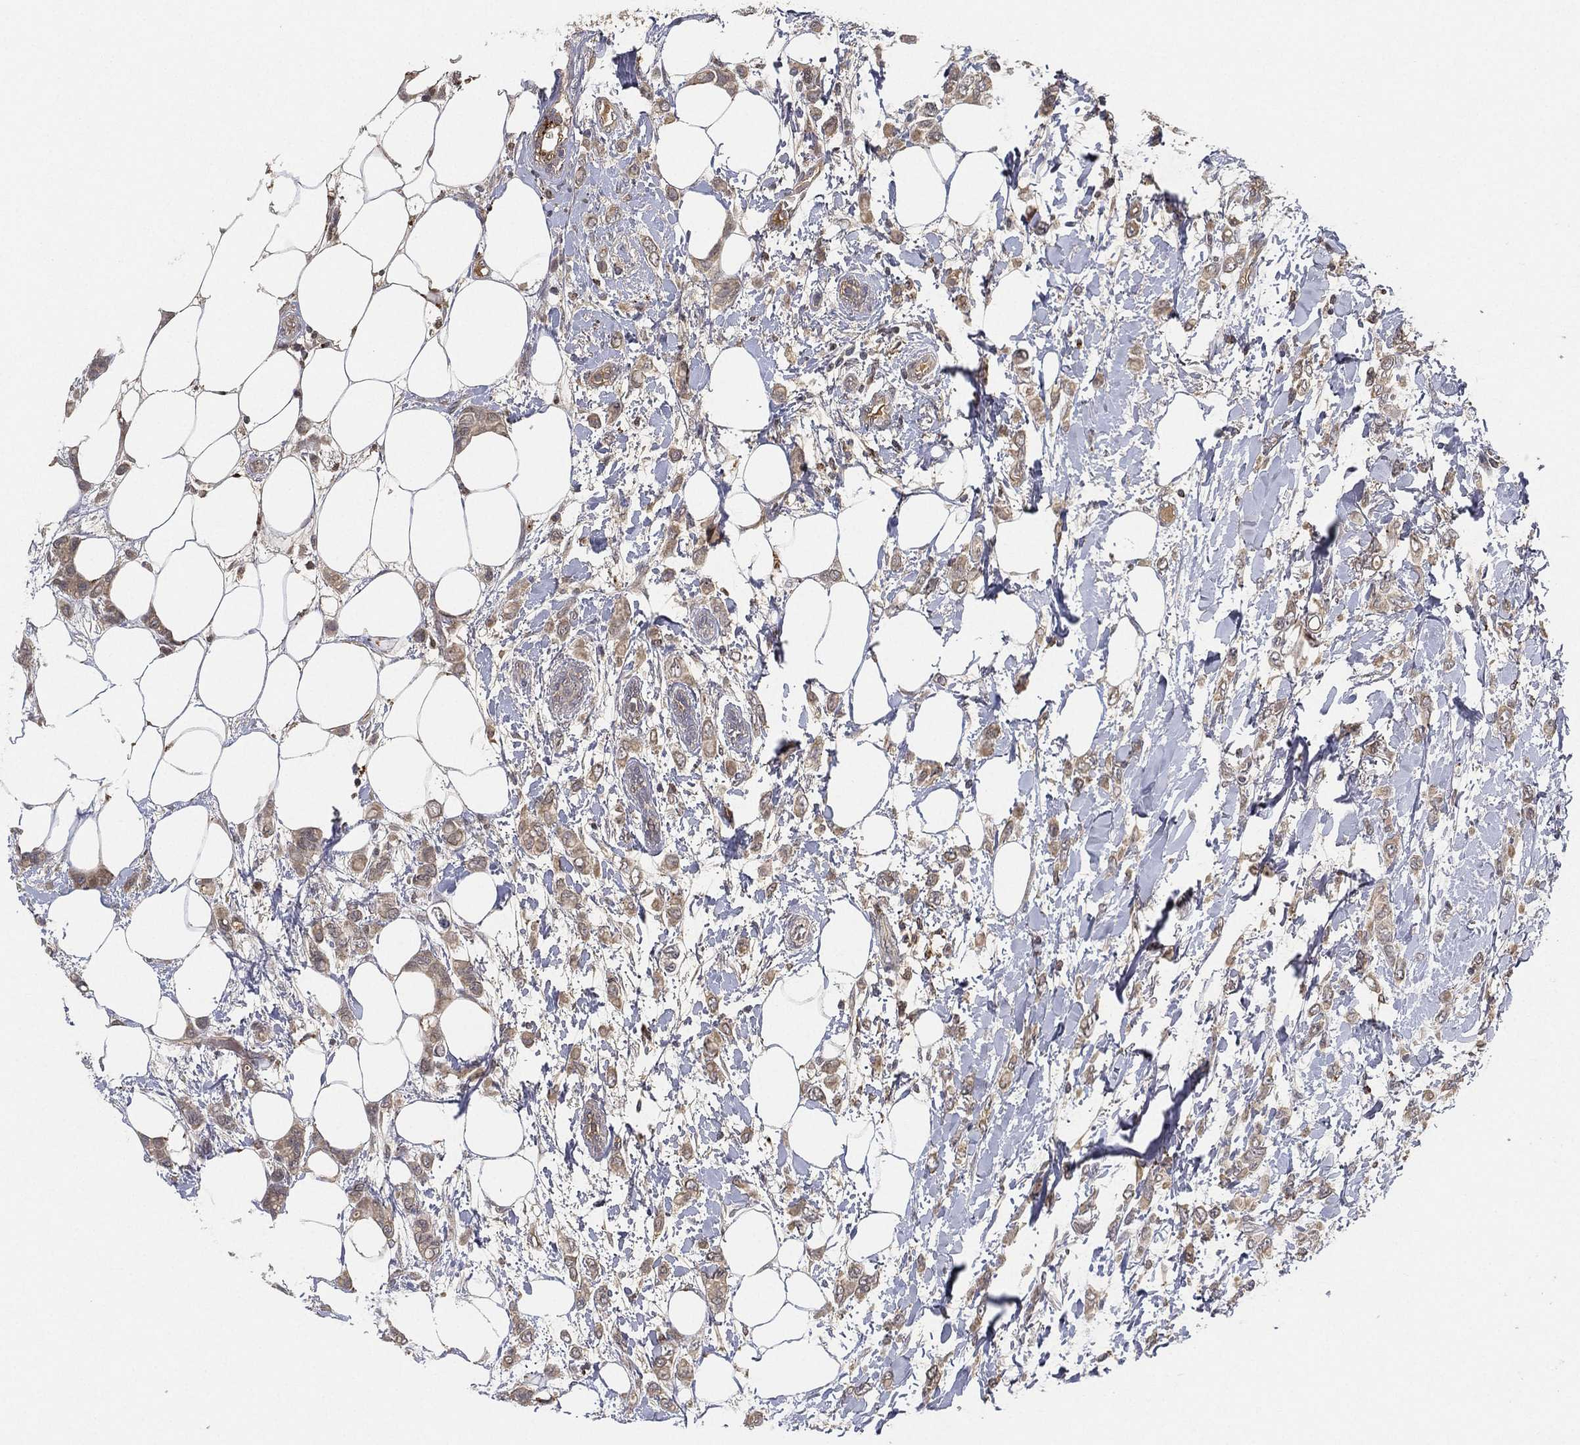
{"staining": {"intensity": "weak", "quantity": "25%-75%", "location": "cytoplasmic/membranous"}, "tissue": "breast cancer", "cell_type": "Tumor cells", "image_type": "cancer", "snomed": [{"axis": "morphology", "description": "Lobular carcinoma"}, {"axis": "topography", "description": "Breast"}], "caption": "Human breast cancer stained with a brown dye displays weak cytoplasmic/membranous positive positivity in approximately 25%-75% of tumor cells.", "gene": "CFAP251", "patient": {"sex": "female", "age": 66}}